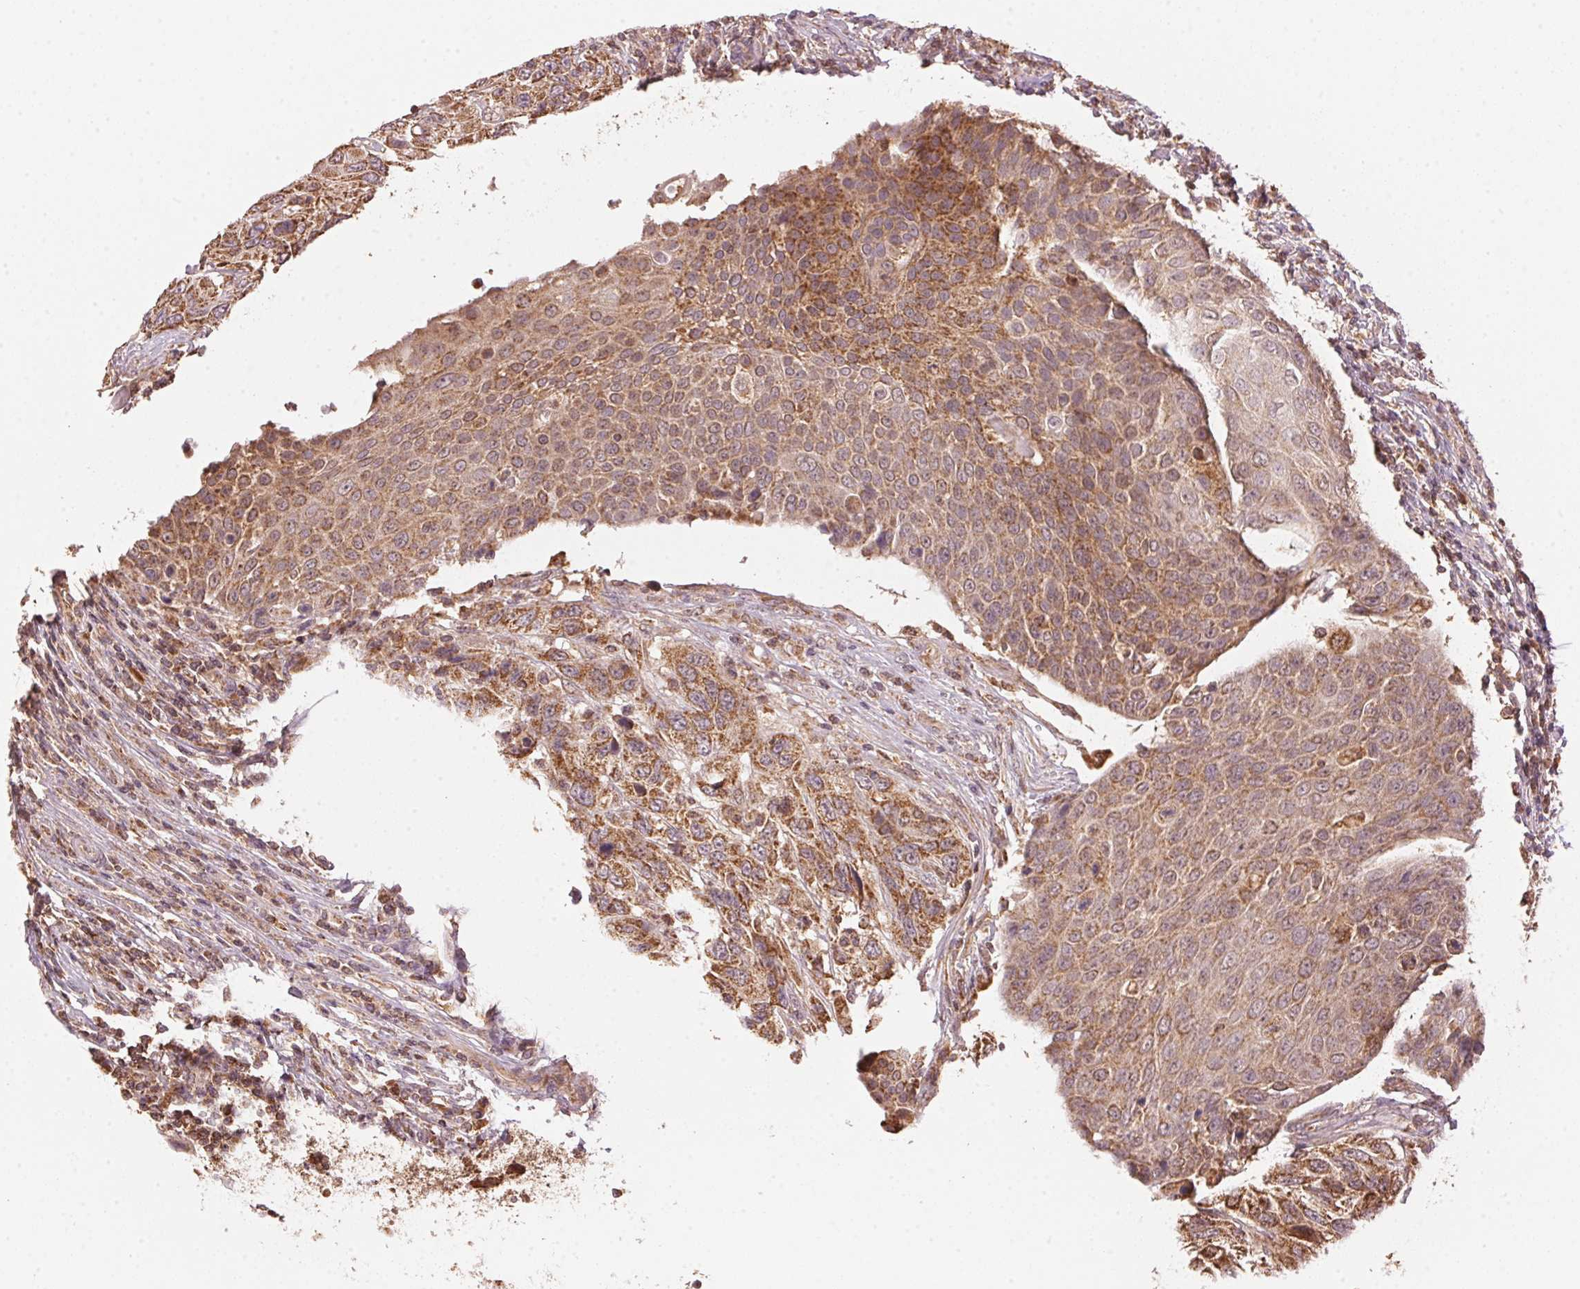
{"staining": {"intensity": "moderate", "quantity": ">75%", "location": "cytoplasmic/membranous"}, "tissue": "urothelial cancer", "cell_type": "Tumor cells", "image_type": "cancer", "snomed": [{"axis": "morphology", "description": "Urothelial carcinoma, High grade"}, {"axis": "topography", "description": "Urinary bladder"}], "caption": "High-grade urothelial carcinoma was stained to show a protein in brown. There is medium levels of moderate cytoplasmic/membranous staining in approximately >75% of tumor cells.", "gene": "ARHGAP6", "patient": {"sex": "female", "age": 70}}